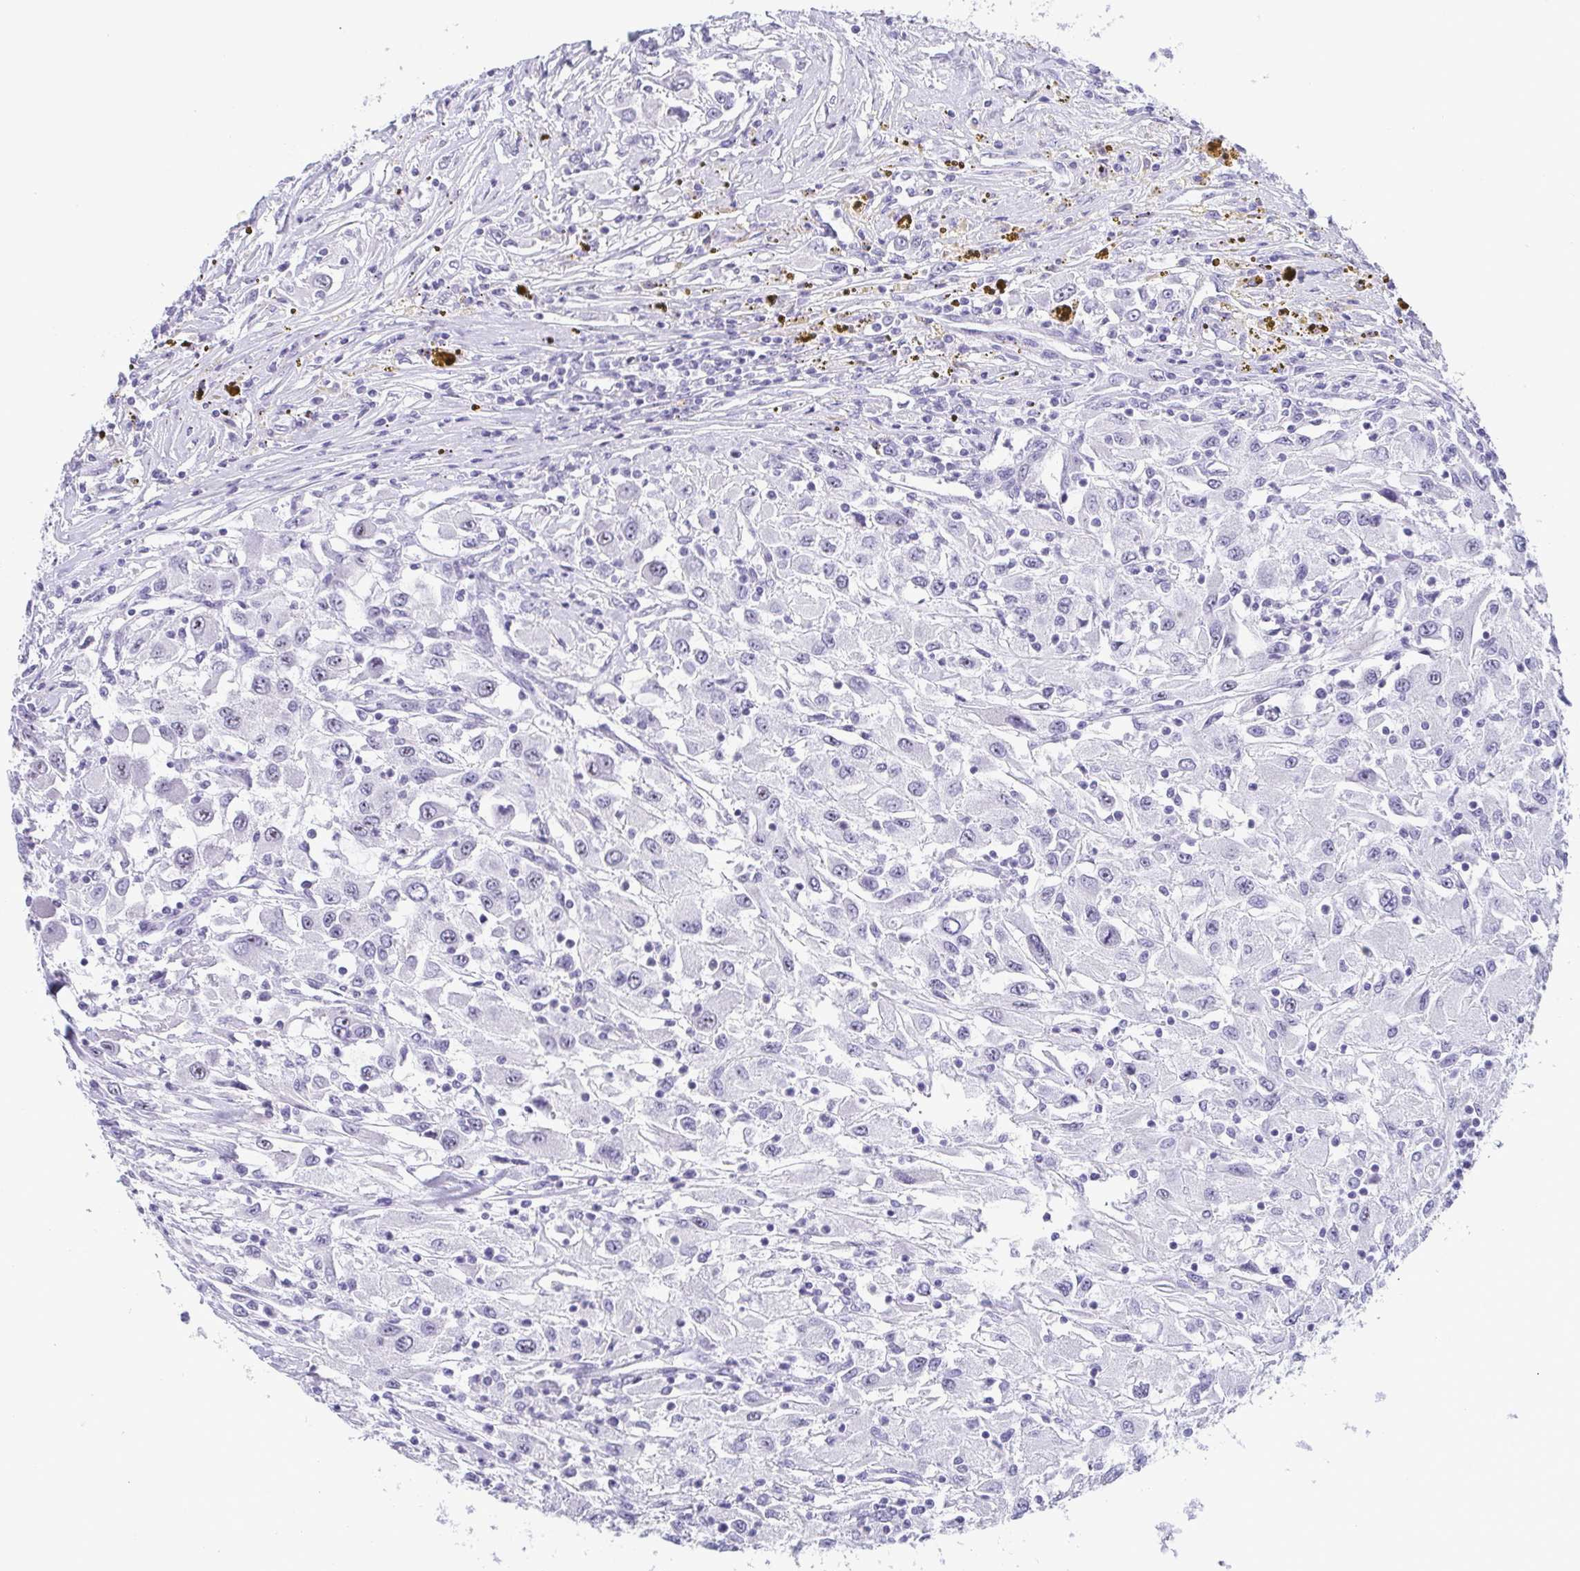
{"staining": {"intensity": "negative", "quantity": "none", "location": "none"}, "tissue": "renal cancer", "cell_type": "Tumor cells", "image_type": "cancer", "snomed": [{"axis": "morphology", "description": "Adenocarcinoma, NOS"}, {"axis": "topography", "description": "Kidney"}], "caption": "This micrograph is of renal cancer stained with immunohistochemistry (IHC) to label a protein in brown with the nuclei are counter-stained blue. There is no staining in tumor cells.", "gene": "BZW1", "patient": {"sex": "female", "age": 67}}